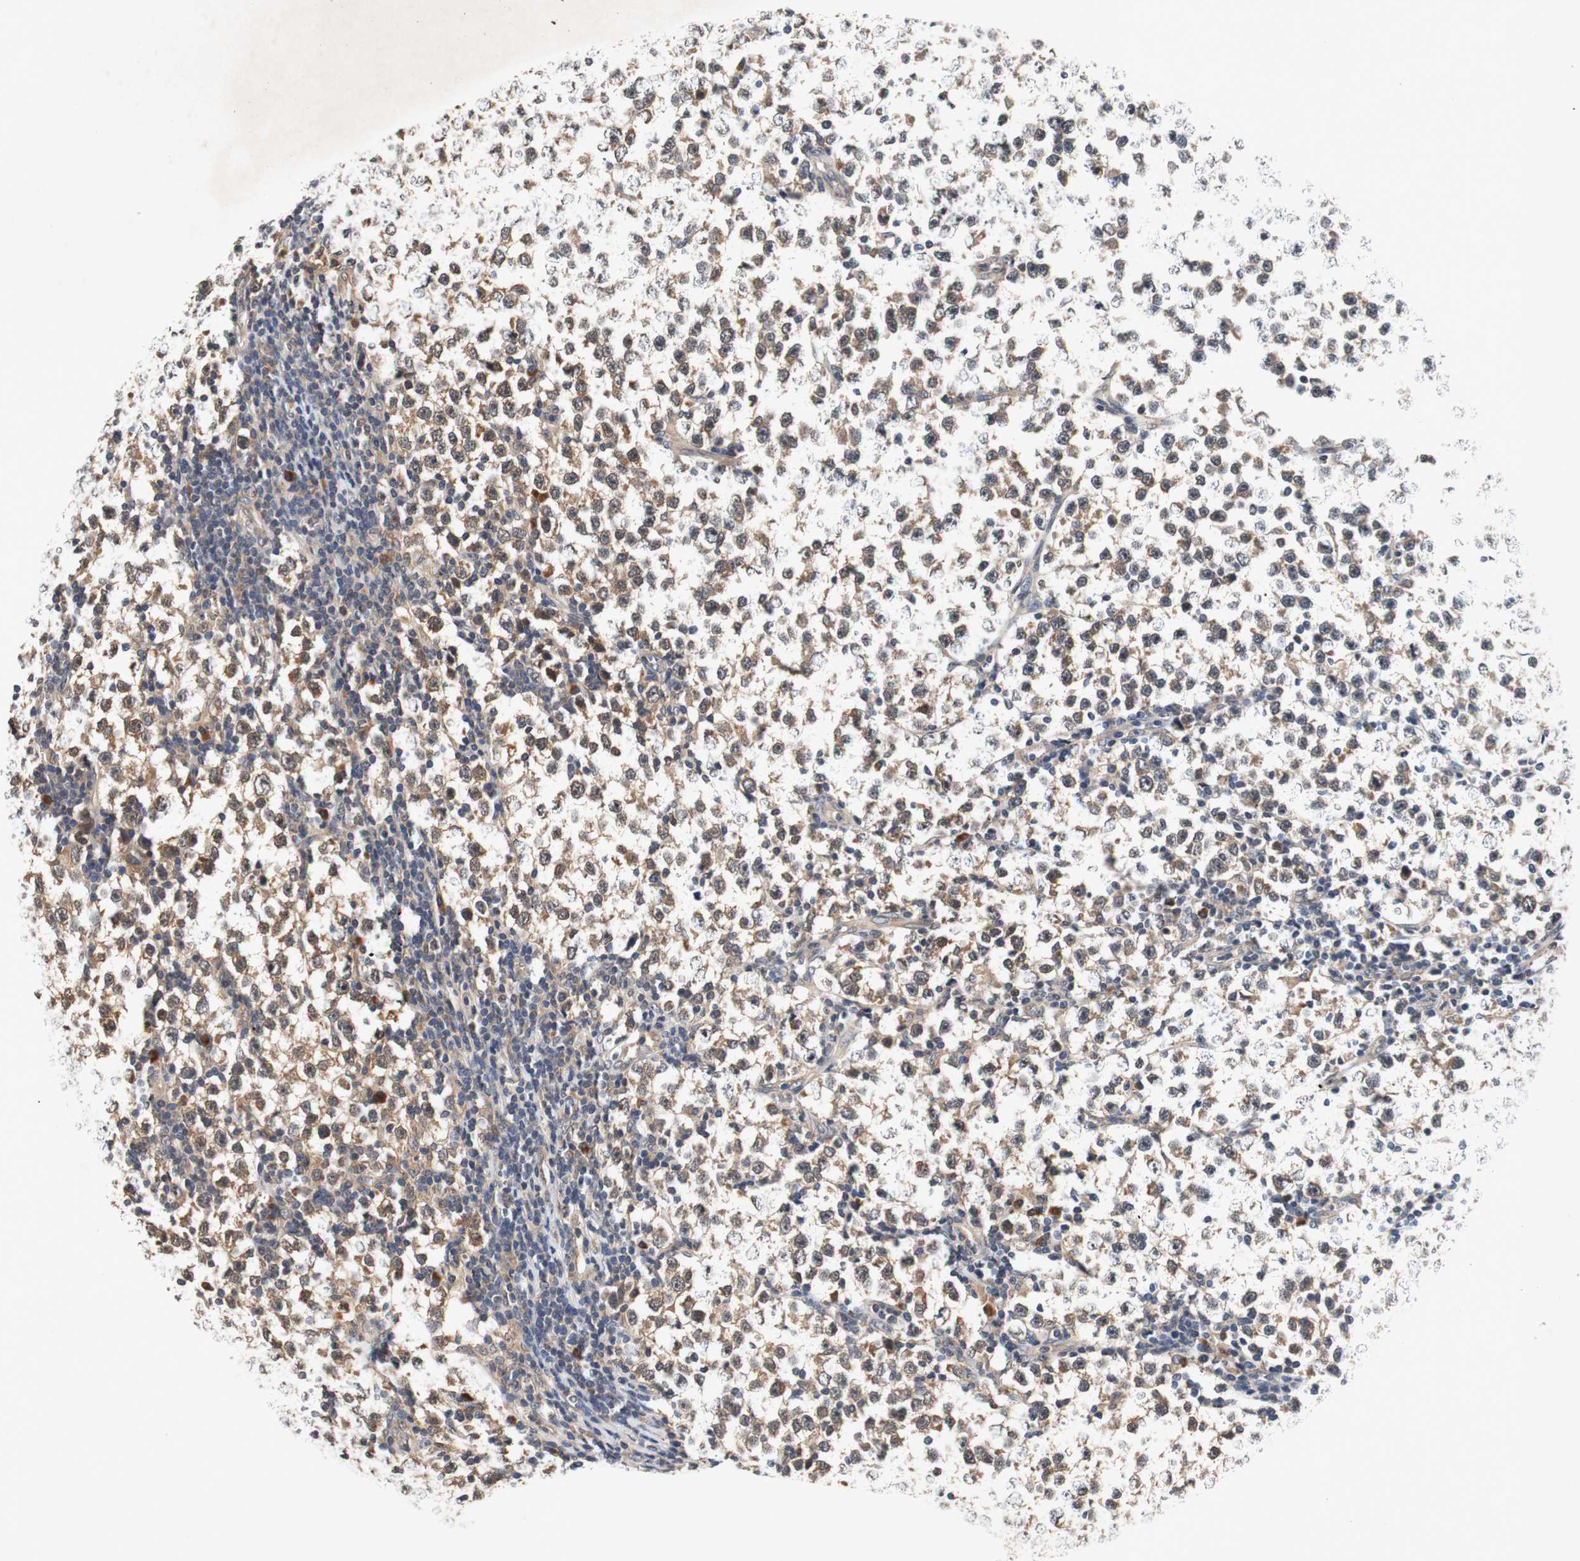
{"staining": {"intensity": "moderate", "quantity": "25%-75%", "location": "cytoplasmic/membranous"}, "tissue": "testis cancer", "cell_type": "Tumor cells", "image_type": "cancer", "snomed": [{"axis": "morphology", "description": "Seminoma, NOS"}, {"axis": "topography", "description": "Testis"}], "caption": "A histopathology image showing moderate cytoplasmic/membranous expression in about 25%-75% of tumor cells in testis cancer, as visualized by brown immunohistochemical staining.", "gene": "PIN1", "patient": {"sex": "male", "age": 43}}